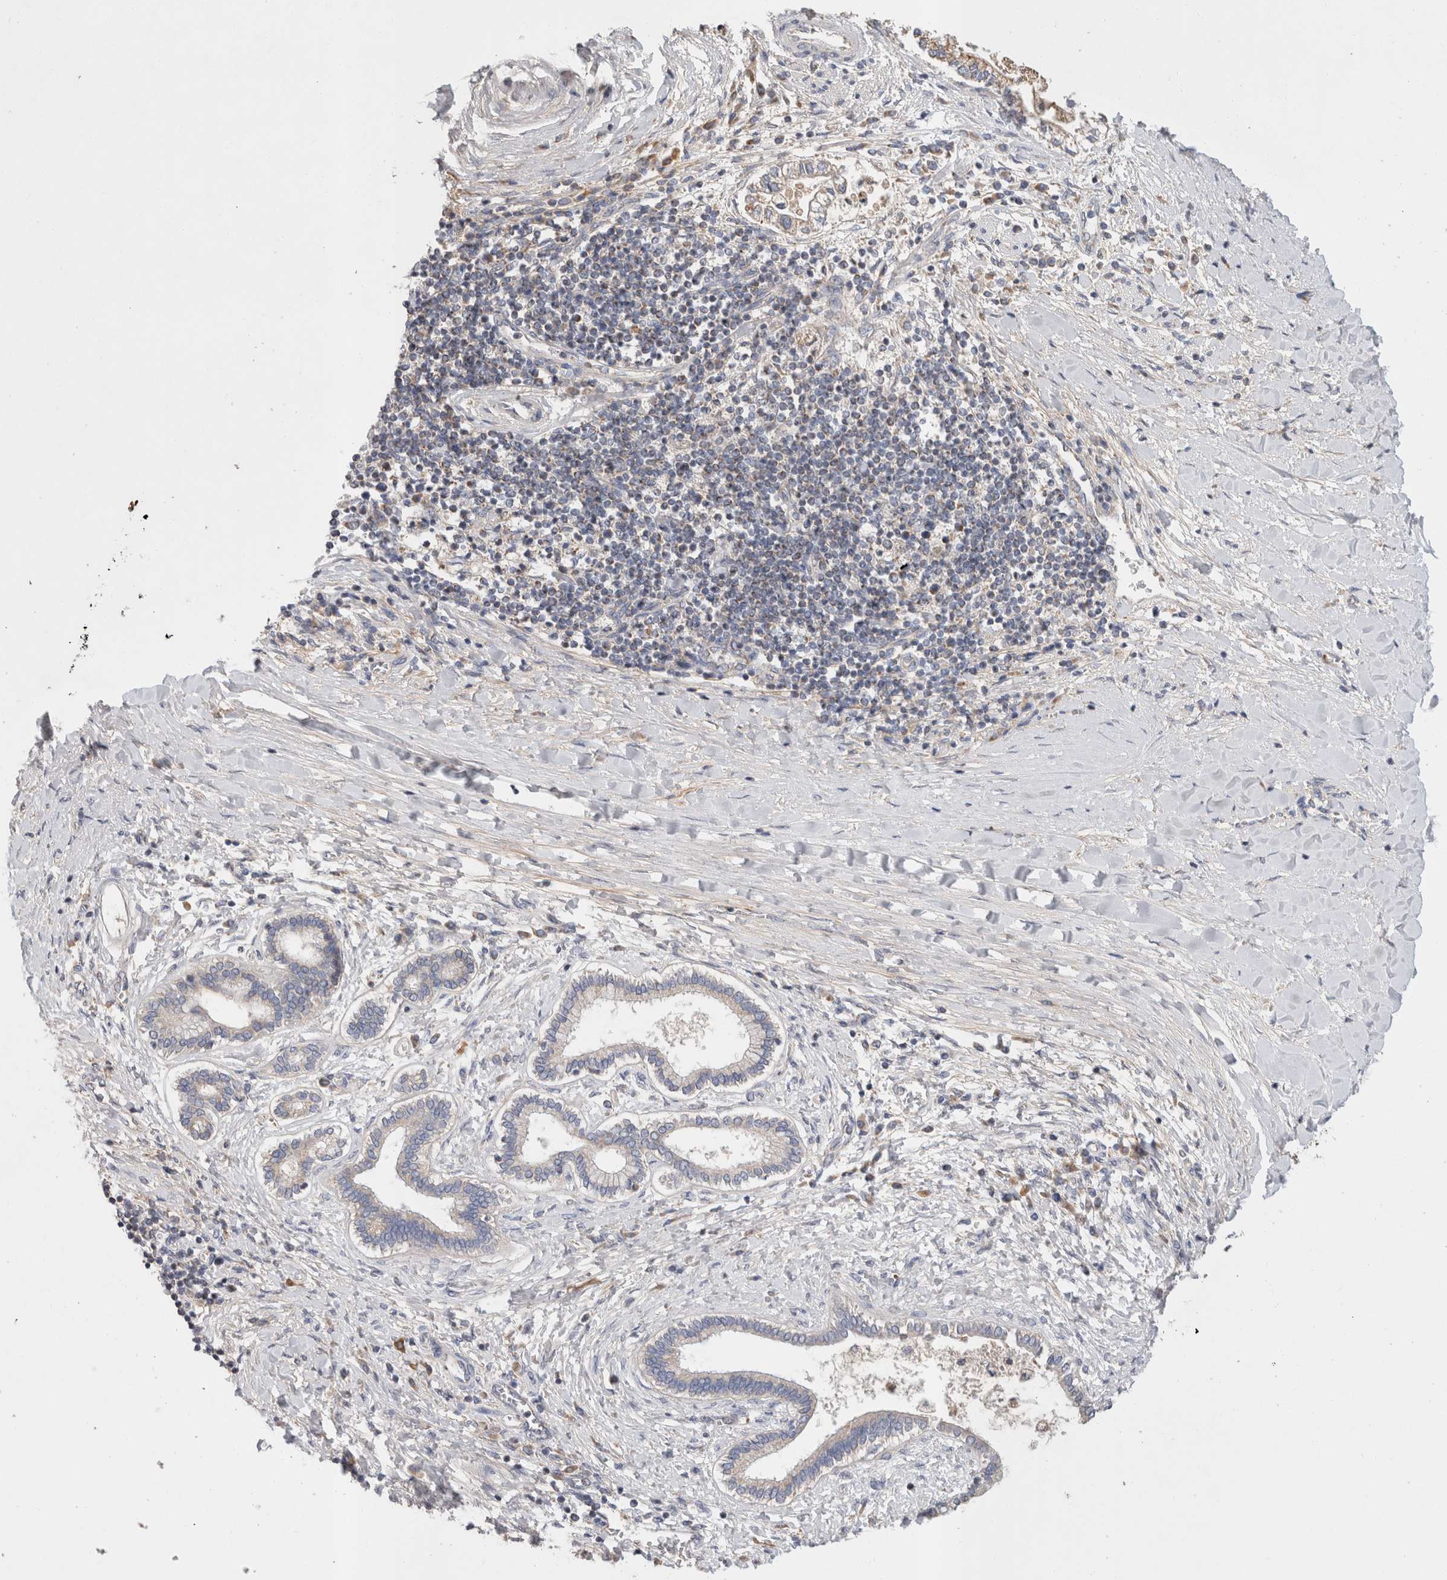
{"staining": {"intensity": "negative", "quantity": "none", "location": "none"}, "tissue": "liver cancer", "cell_type": "Tumor cells", "image_type": "cancer", "snomed": [{"axis": "morphology", "description": "Cholangiocarcinoma"}, {"axis": "topography", "description": "Liver"}], "caption": "Protein analysis of liver cancer reveals no significant staining in tumor cells.", "gene": "IARS2", "patient": {"sex": "male", "age": 50}}